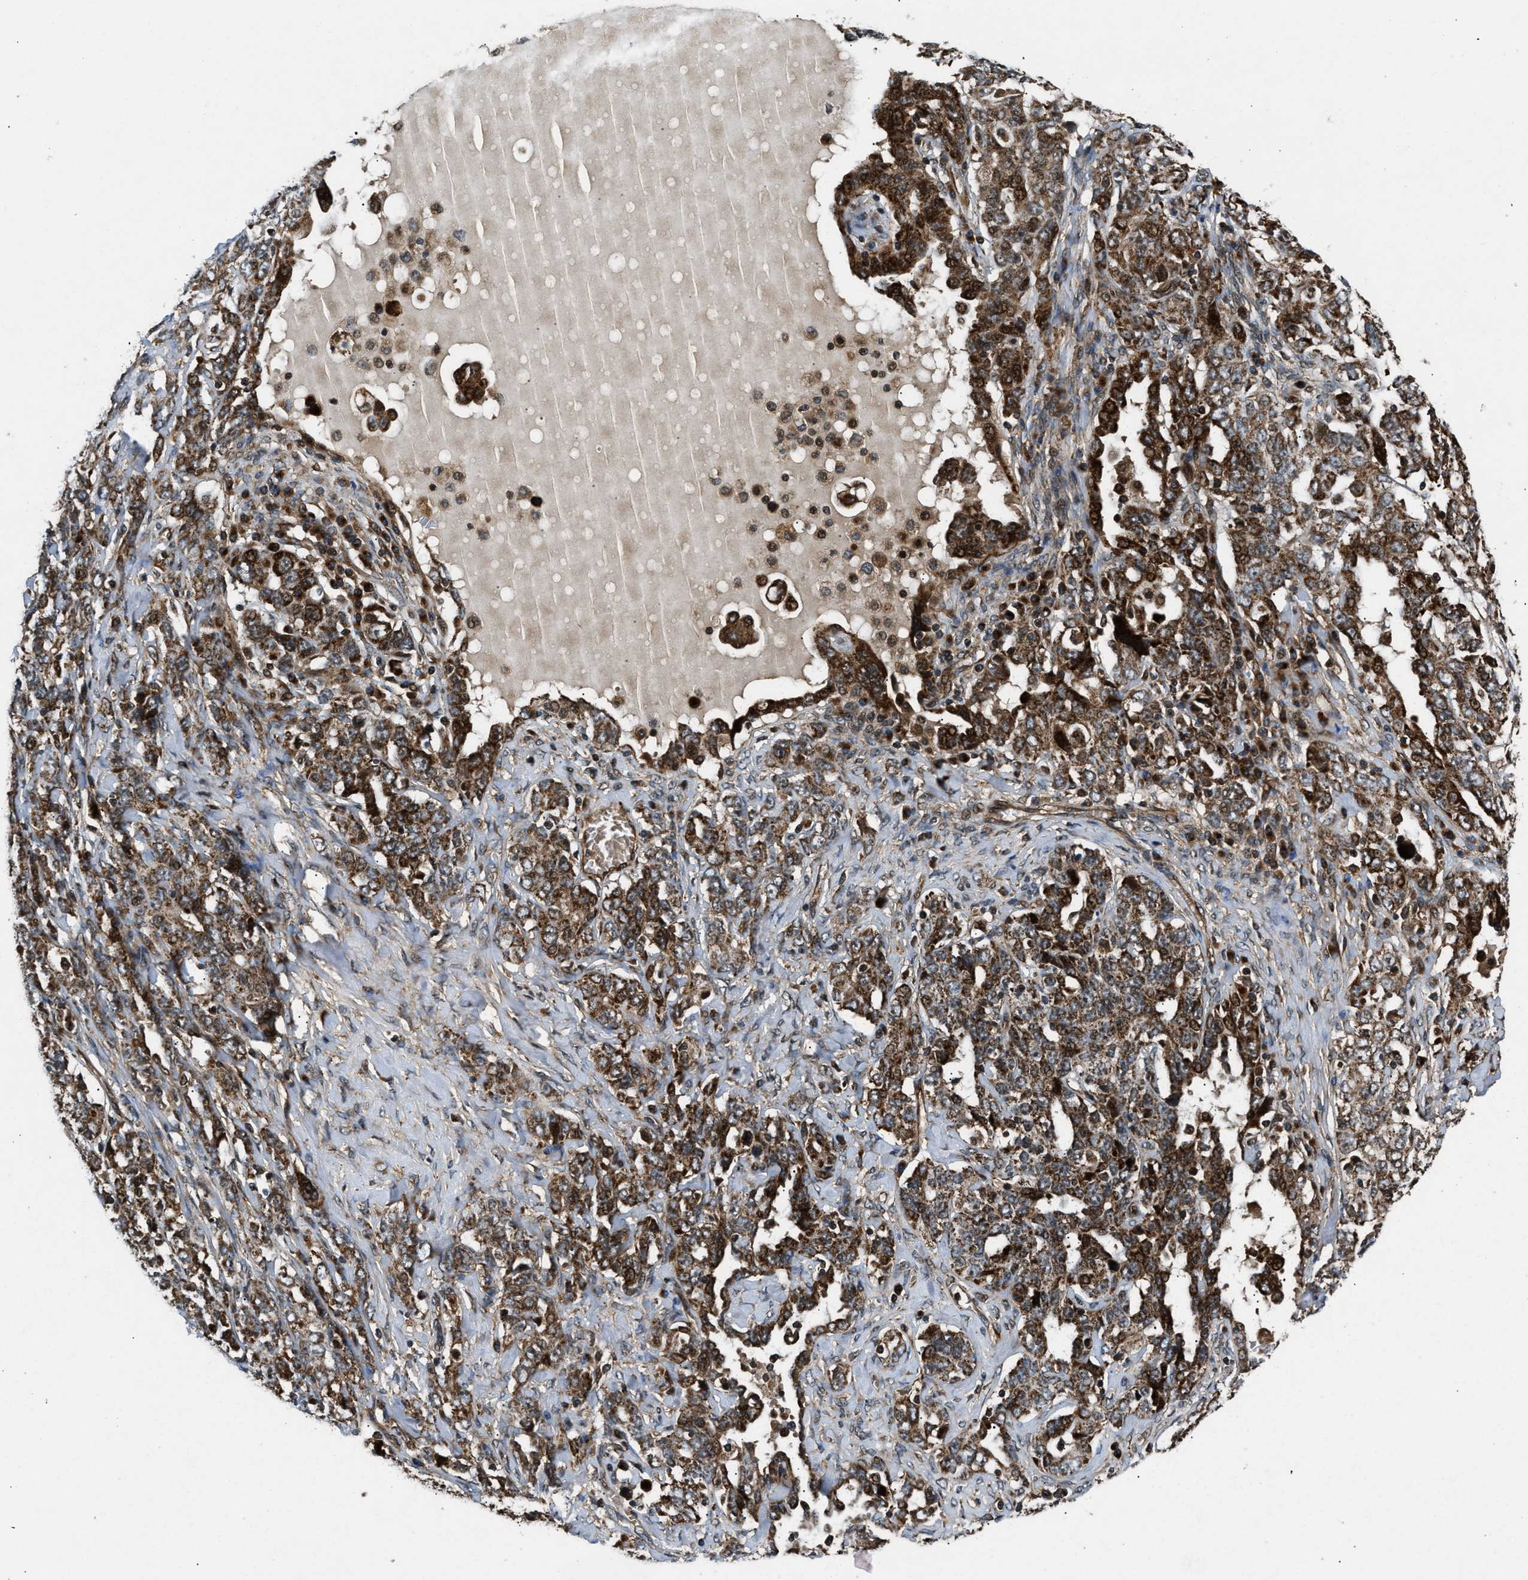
{"staining": {"intensity": "strong", "quantity": ">75%", "location": "cytoplasmic/membranous"}, "tissue": "ovarian cancer", "cell_type": "Tumor cells", "image_type": "cancer", "snomed": [{"axis": "morphology", "description": "Carcinoma, endometroid"}, {"axis": "topography", "description": "Ovary"}], "caption": "Brown immunohistochemical staining in ovarian endometroid carcinoma exhibits strong cytoplasmic/membranous staining in about >75% of tumor cells.", "gene": "PNPLA8", "patient": {"sex": "female", "age": 62}}